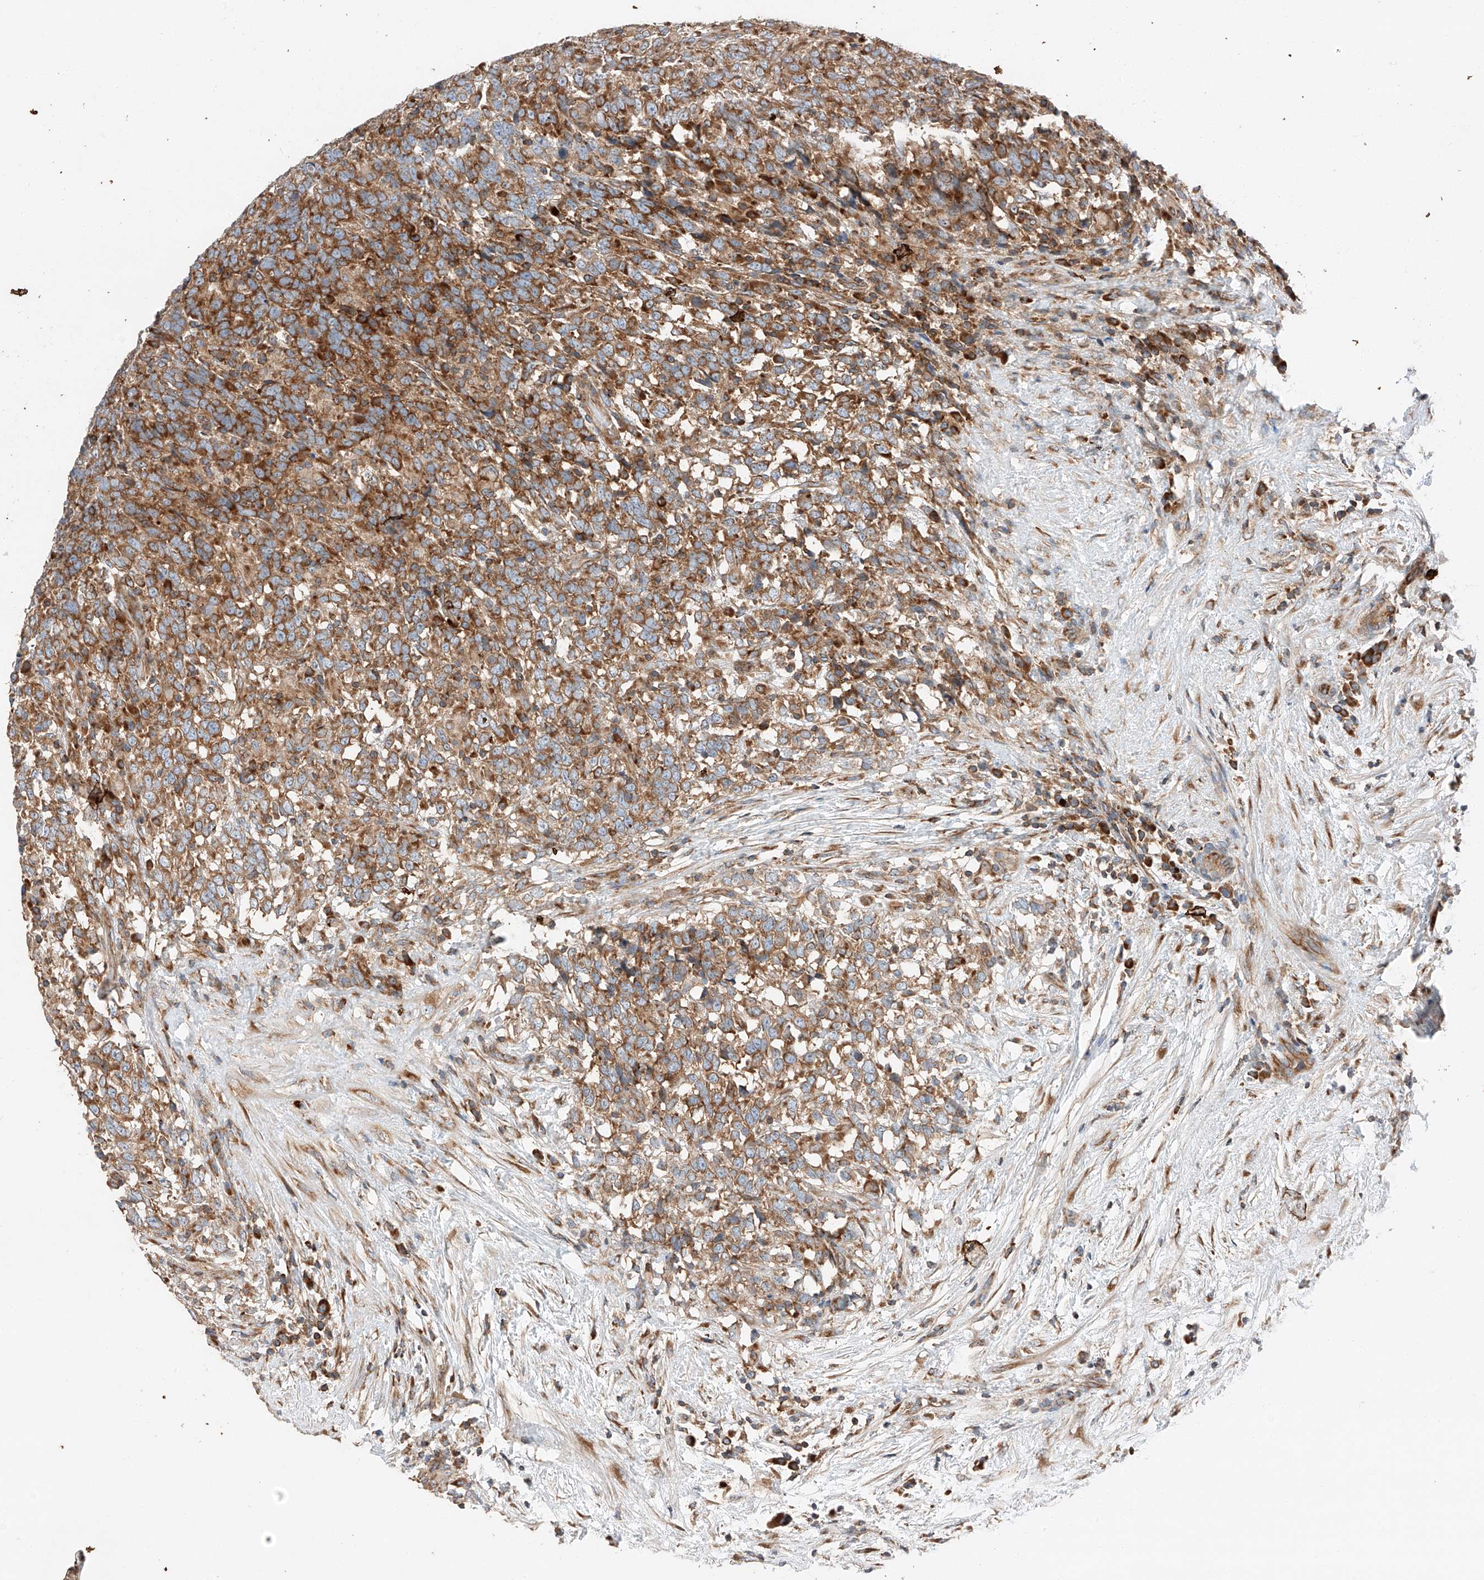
{"staining": {"intensity": "strong", "quantity": ">75%", "location": "cytoplasmic/membranous"}, "tissue": "testis cancer", "cell_type": "Tumor cells", "image_type": "cancer", "snomed": [{"axis": "morphology", "description": "Carcinoma, Embryonal, NOS"}, {"axis": "topography", "description": "Testis"}], "caption": "Tumor cells reveal strong cytoplasmic/membranous staining in about >75% of cells in embryonal carcinoma (testis).", "gene": "ZC3H15", "patient": {"sex": "male", "age": 26}}